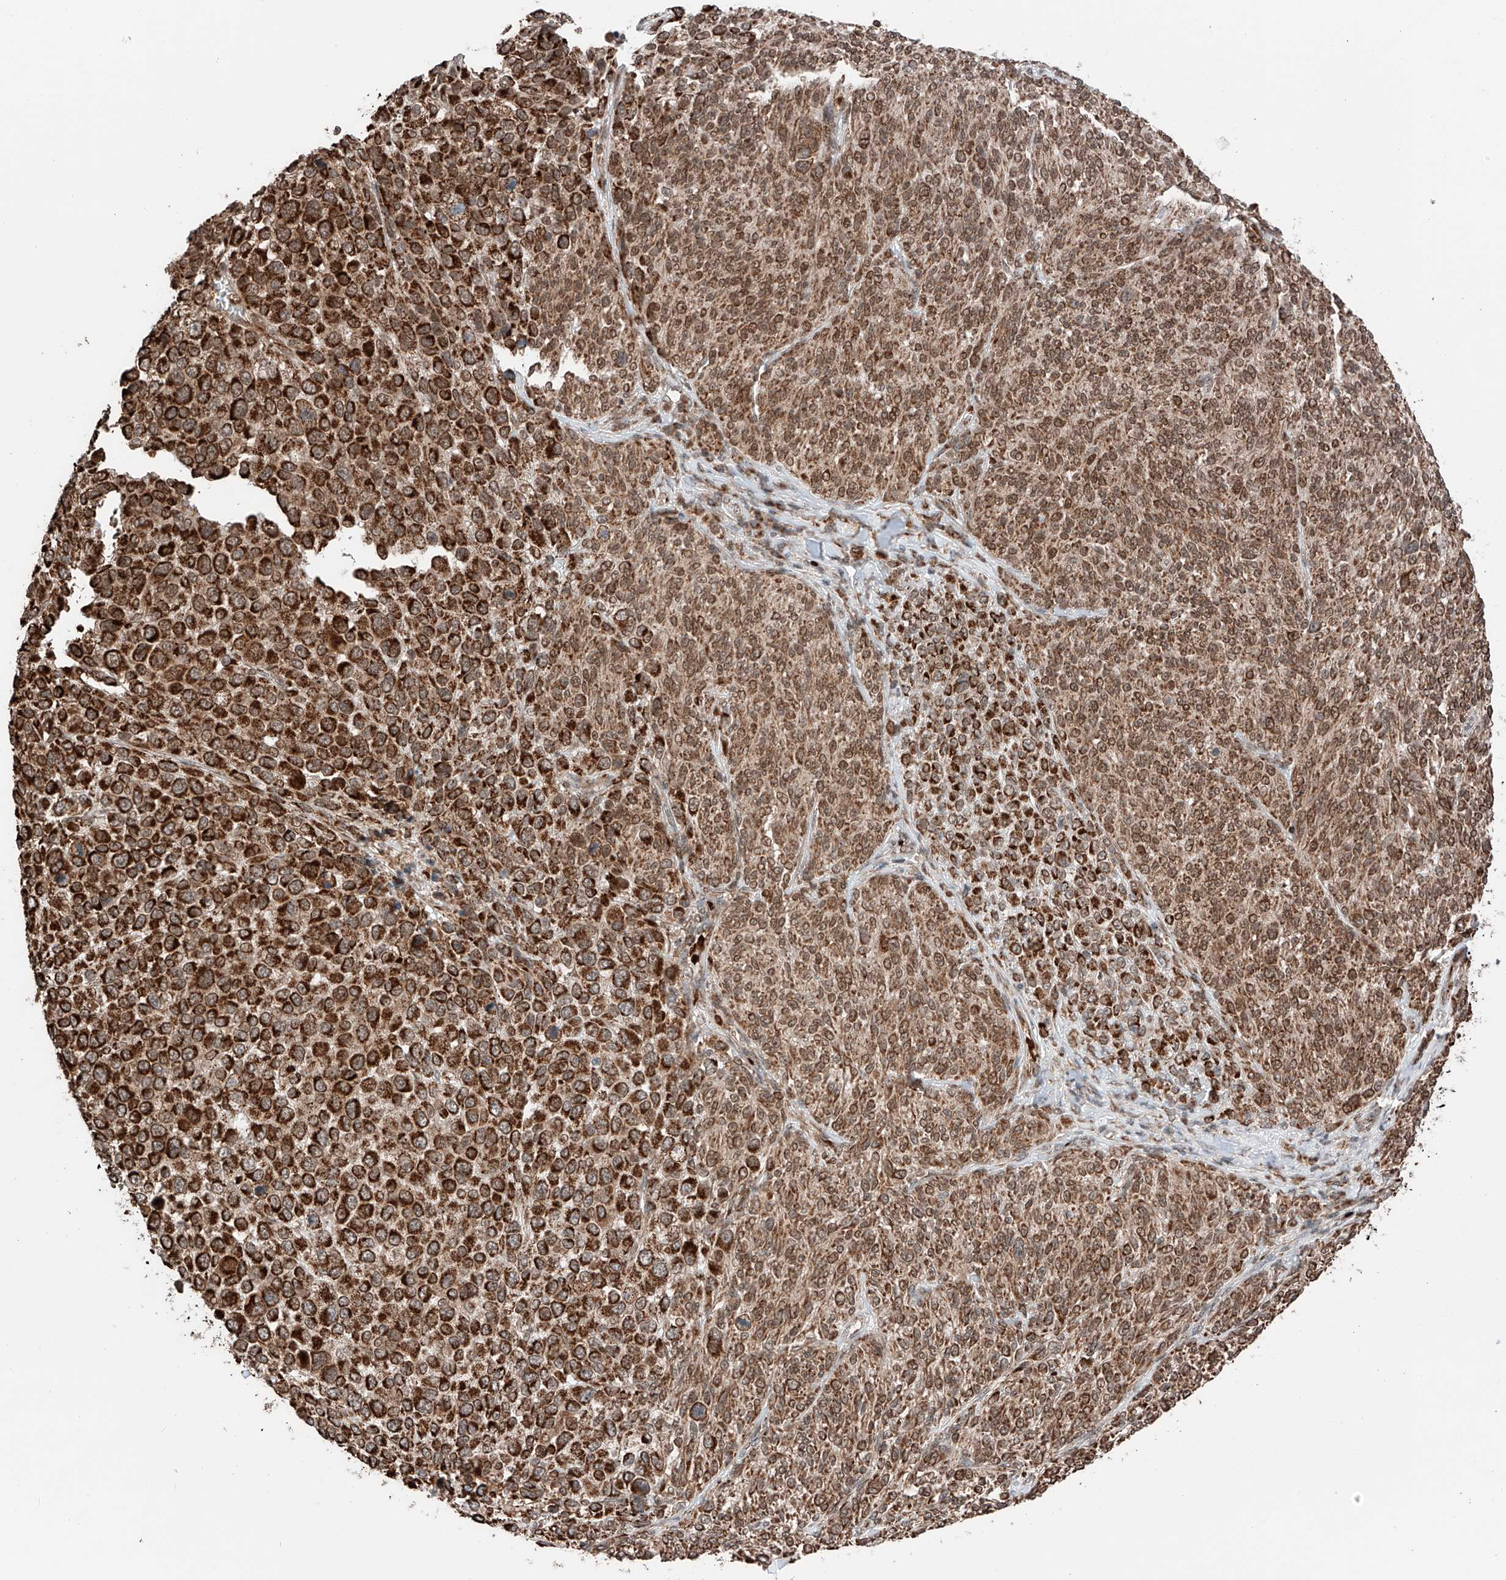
{"staining": {"intensity": "strong", "quantity": ">75%", "location": "cytoplasmic/membranous"}, "tissue": "melanoma", "cell_type": "Tumor cells", "image_type": "cancer", "snomed": [{"axis": "morphology", "description": "Malignant melanoma, NOS"}, {"axis": "topography", "description": "Skin of trunk"}], "caption": "IHC image of neoplastic tissue: melanoma stained using immunohistochemistry reveals high levels of strong protein expression localized specifically in the cytoplasmic/membranous of tumor cells, appearing as a cytoplasmic/membranous brown color.", "gene": "ZSCAN29", "patient": {"sex": "male", "age": 71}}